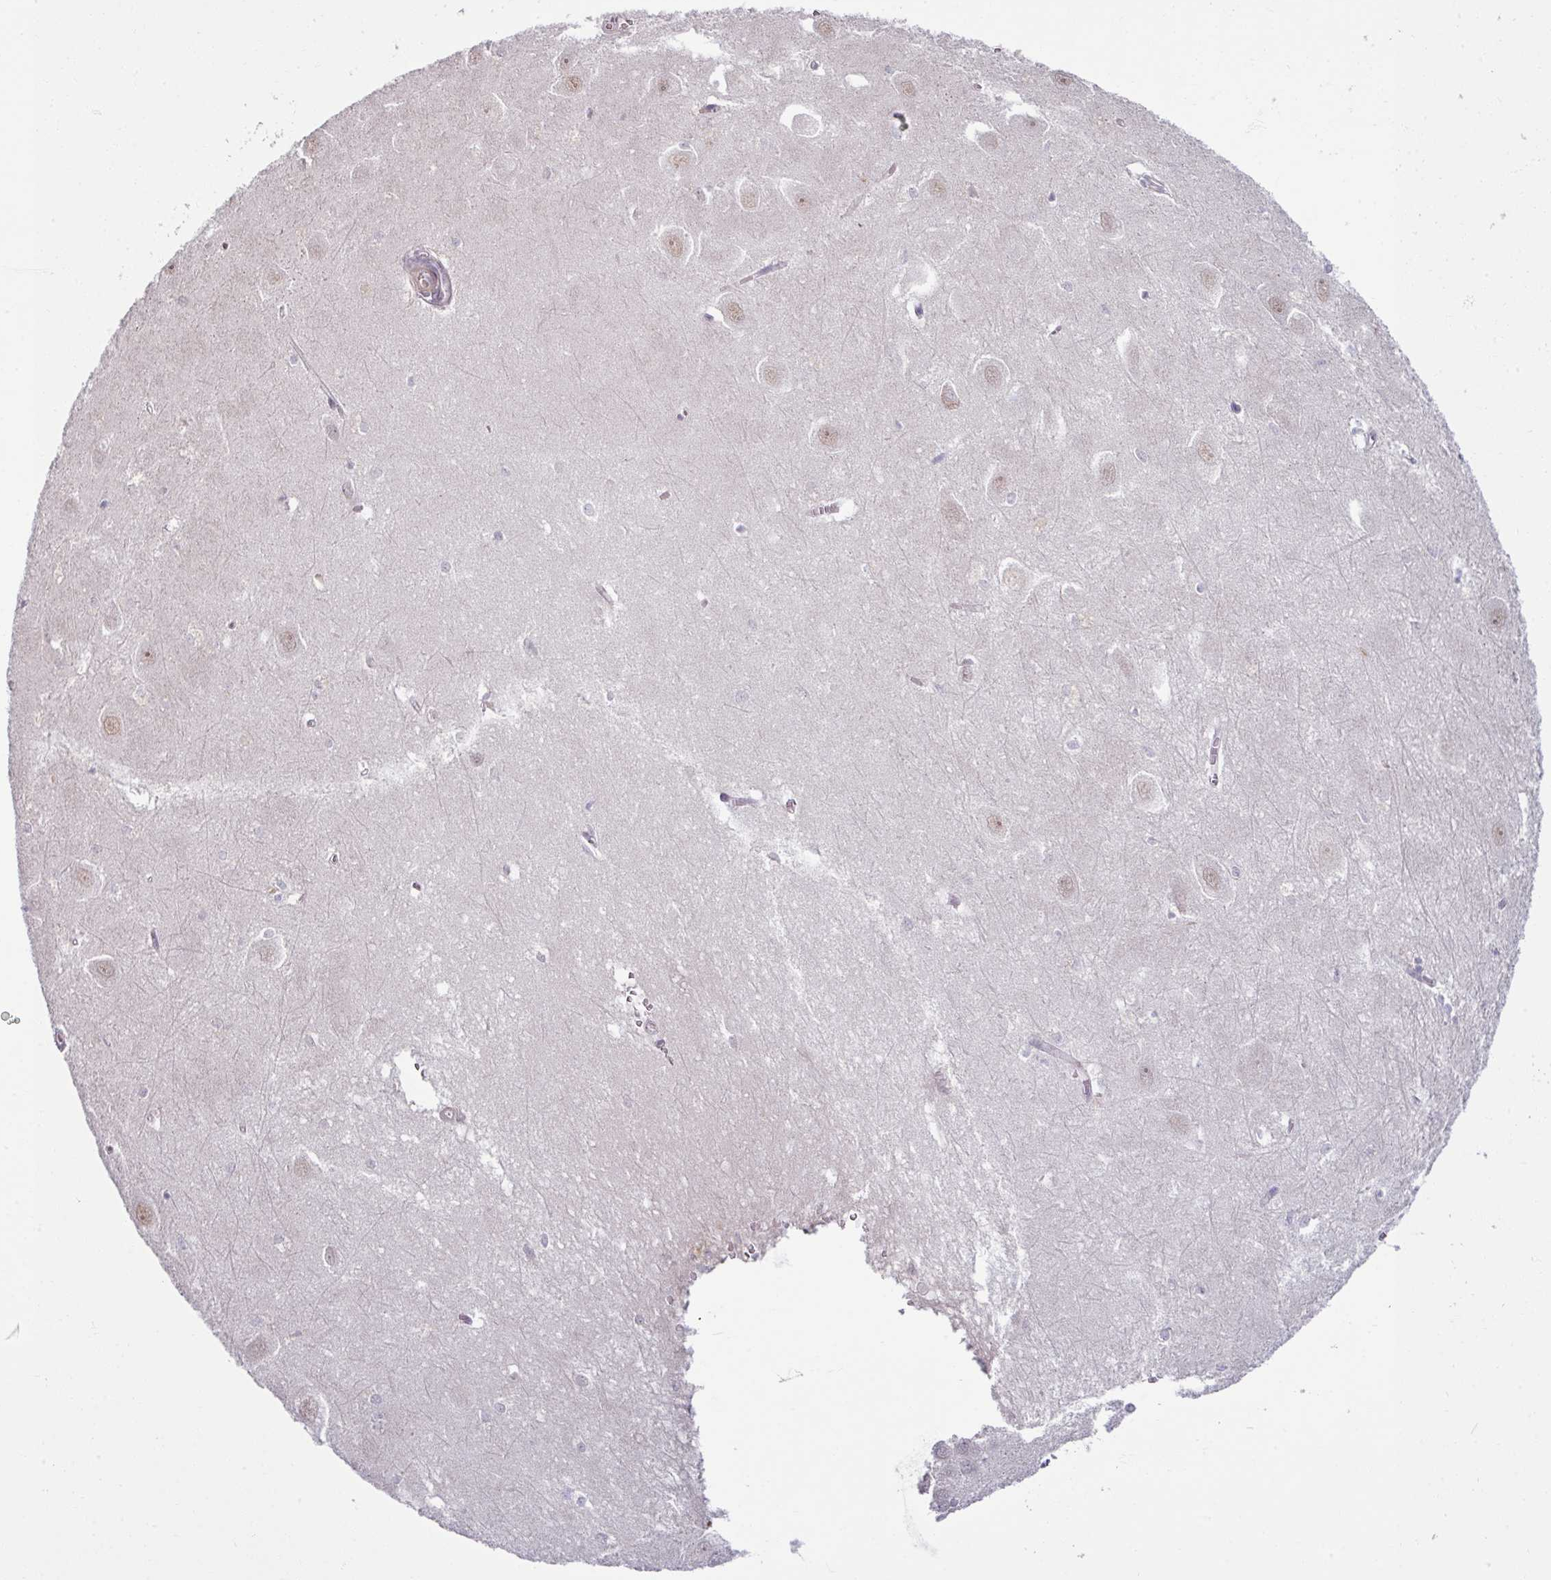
{"staining": {"intensity": "negative", "quantity": "none", "location": "none"}, "tissue": "hippocampus", "cell_type": "Glial cells", "image_type": "normal", "snomed": [{"axis": "morphology", "description": "Normal tissue, NOS"}, {"axis": "topography", "description": "Hippocampus"}], "caption": "There is no significant positivity in glial cells of hippocampus. (Stains: DAB (3,3'-diaminobenzidine) immunohistochemistry with hematoxylin counter stain, Microscopy: brightfield microscopy at high magnification).", "gene": "UVSSA", "patient": {"sex": "female", "age": 64}}